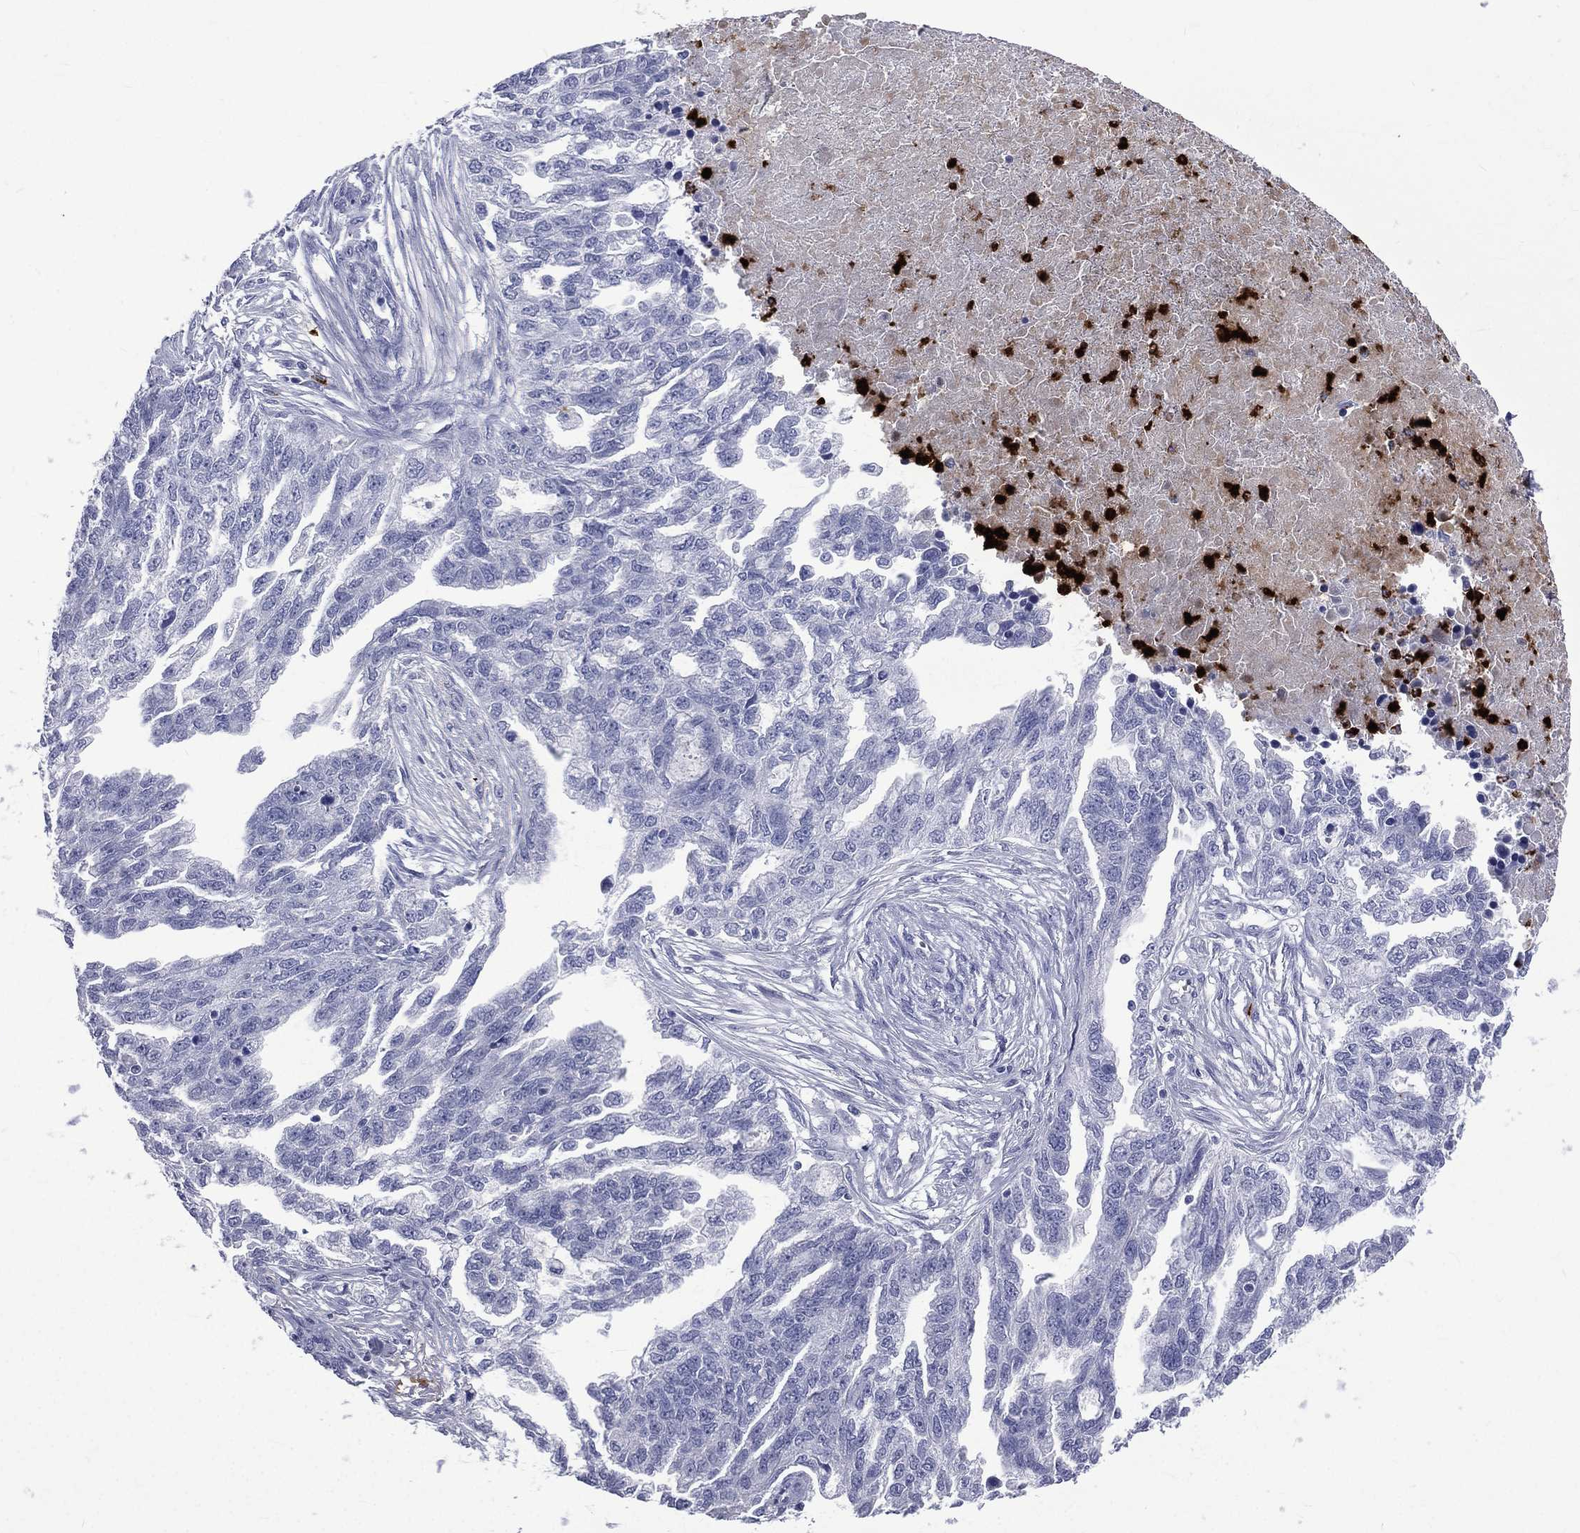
{"staining": {"intensity": "negative", "quantity": "none", "location": "none"}, "tissue": "ovarian cancer", "cell_type": "Tumor cells", "image_type": "cancer", "snomed": [{"axis": "morphology", "description": "Cystadenocarcinoma, serous, NOS"}, {"axis": "topography", "description": "Ovary"}], "caption": "Tumor cells are negative for protein expression in human serous cystadenocarcinoma (ovarian). (Stains: DAB (3,3'-diaminobenzidine) IHC with hematoxylin counter stain, Microscopy: brightfield microscopy at high magnification).", "gene": "ELANE", "patient": {"sex": "female", "age": 51}}